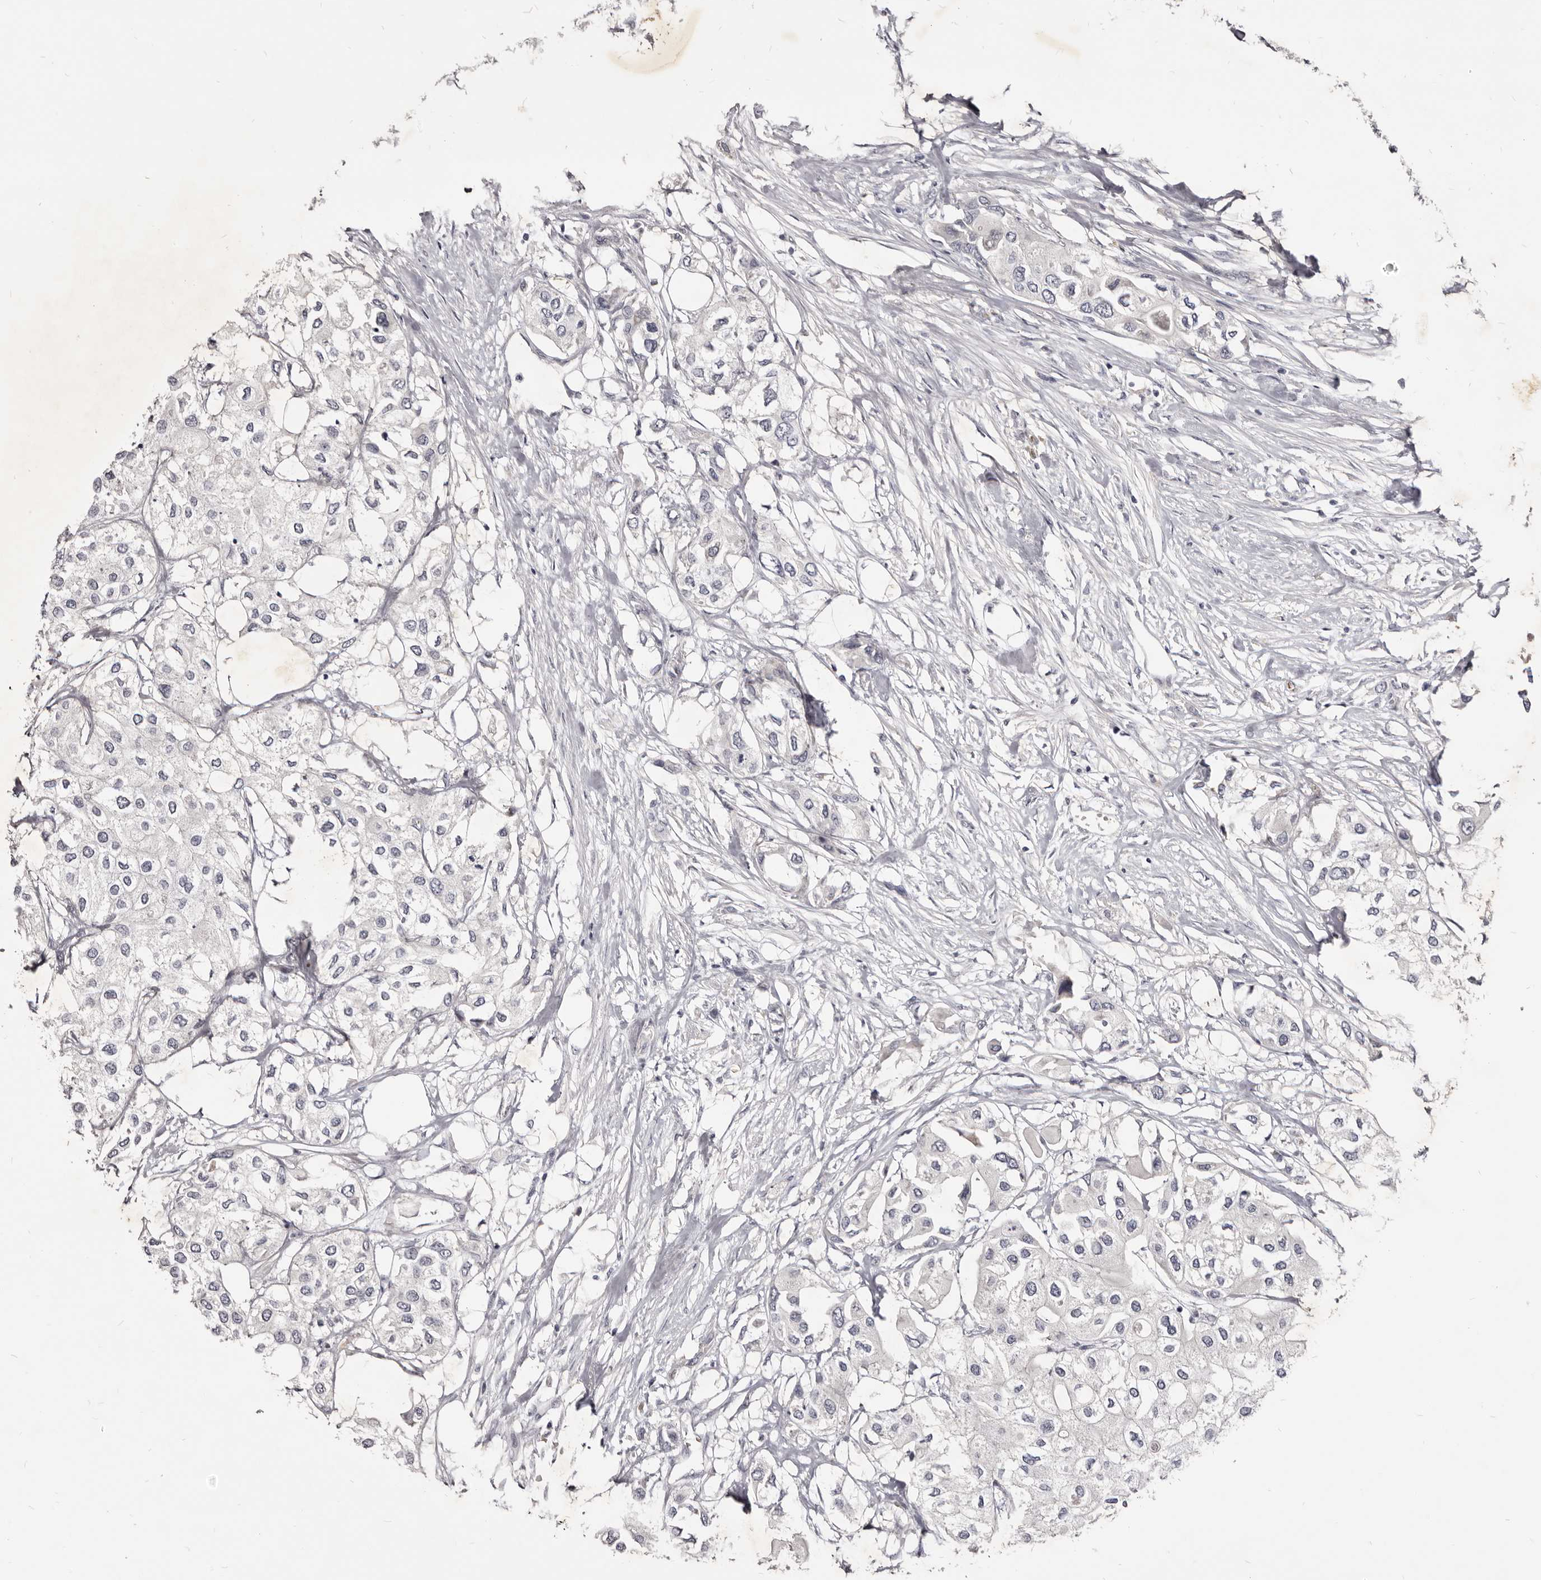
{"staining": {"intensity": "negative", "quantity": "none", "location": "none"}, "tissue": "urothelial cancer", "cell_type": "Tumor cells", "image_type": "cancer", "snomed": [{"axis": "morphology", "description": "Urothelial carcinoma, High grade"}, {"axis": "topography", "description": "Urinary bladder"}], "caption": "The photomicrograph exhibits no staining of tumor cells in high-grade urothelial carcinoma.", "gene": "KIF2B", "patient": {"sex": "male", "age": 64}}